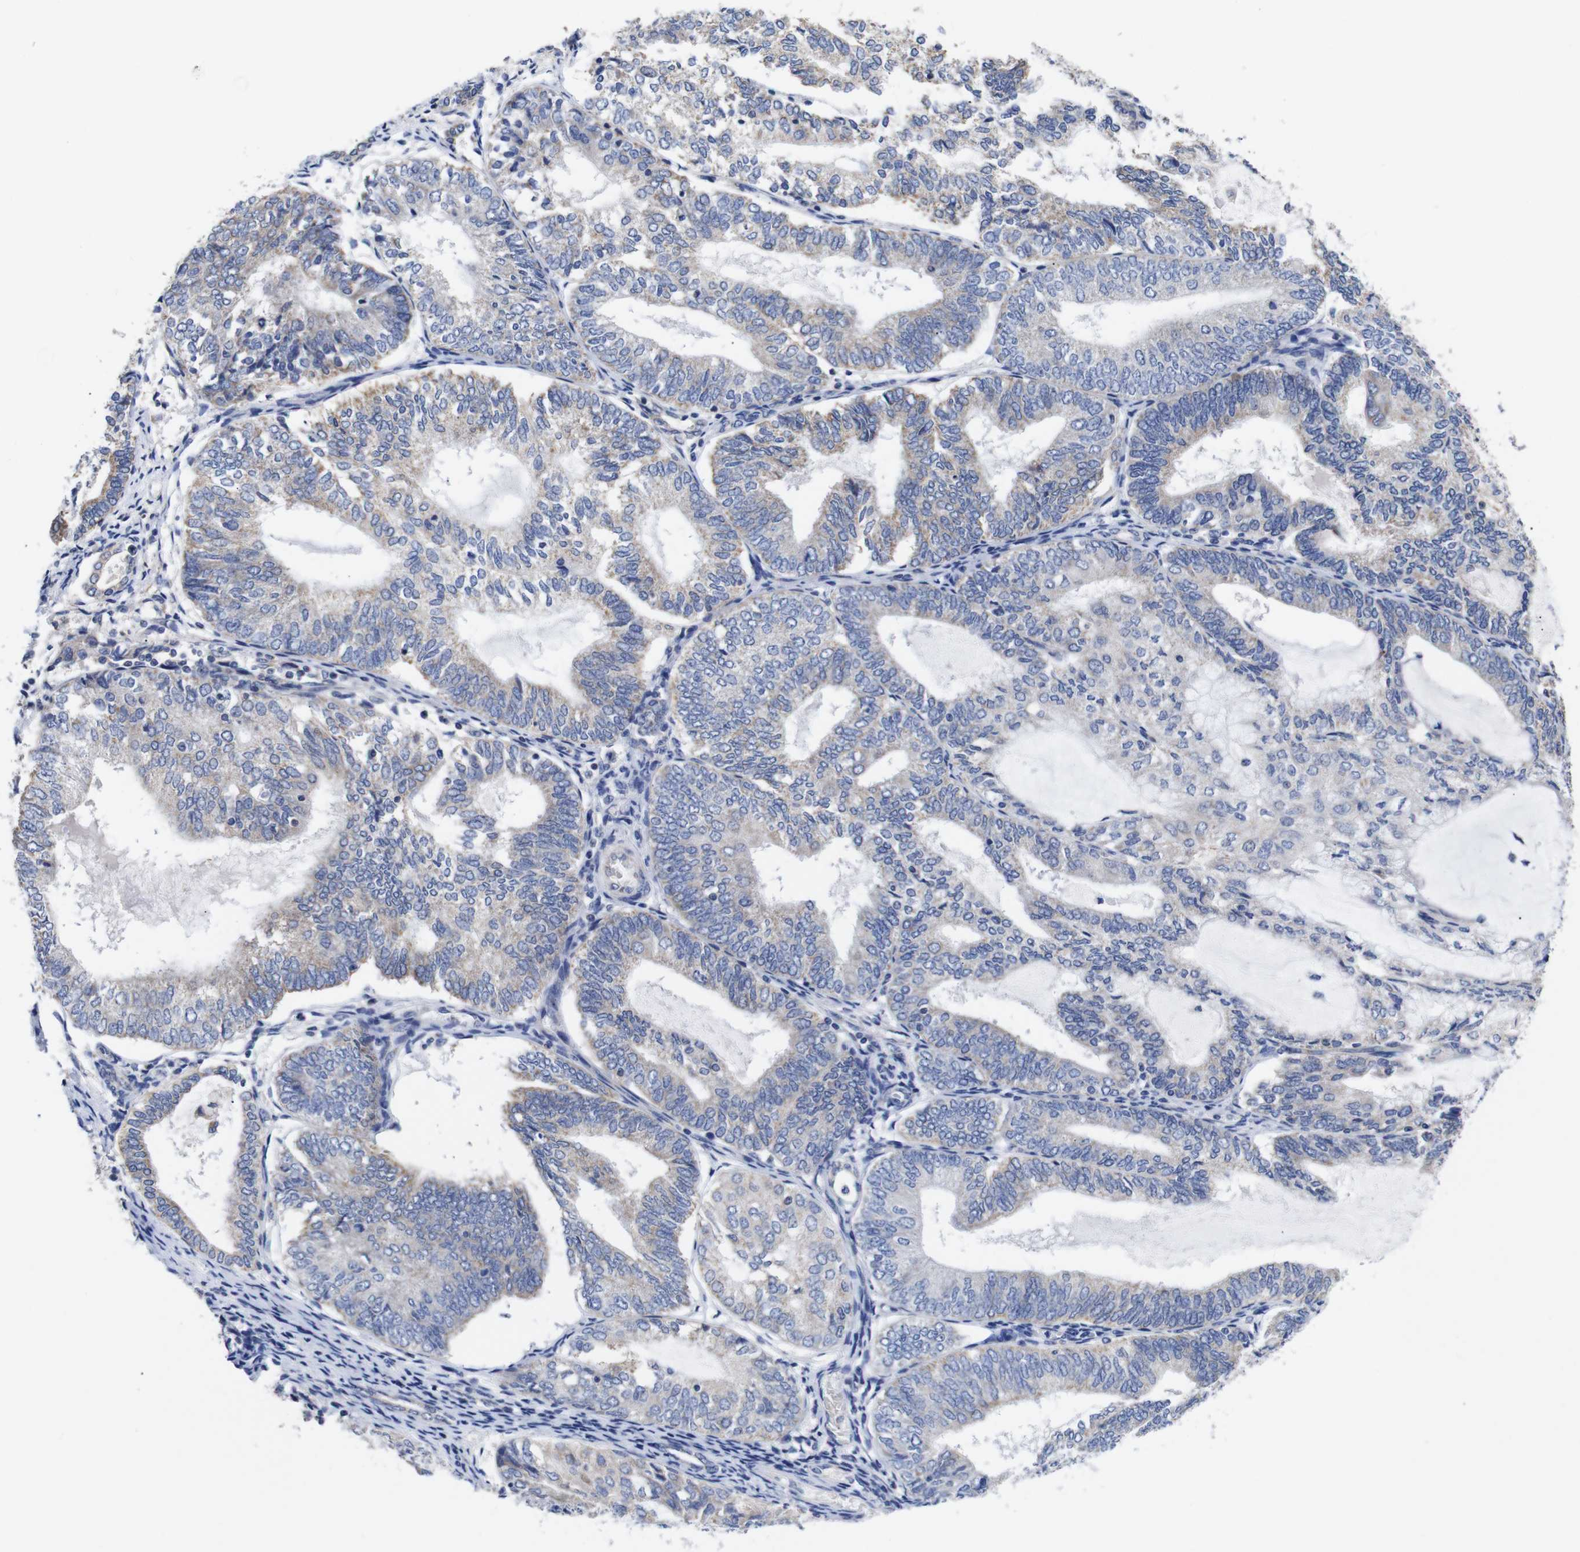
{"staining": {"intensity": "weak", "quantity": "25%-75%", "location": "cytoplasmic/membranous"}, "tissue": "endometrial cancer", "cell_type": "Tumor cells", "image_type": "cancer", "snomed": [{"axis": "morphology", "description": "Adenocarcinoma, NOS"}, {"axis": "topography", "description": "Endometrium"}], "caption": "Immunohistochemical staining of endometrial adenocarcinoma shows weak cytoplasmic/membranous protein positivity in approximately 25%-75% of tumor cells. (Stains: DAB (3,3'-diaminobenzidine) in brown, nuclei in blue, Microscopy: brightfield microscopy at high magnification).", "gene": "OPN3", "patient": {"sex": "female", "age": 81}}